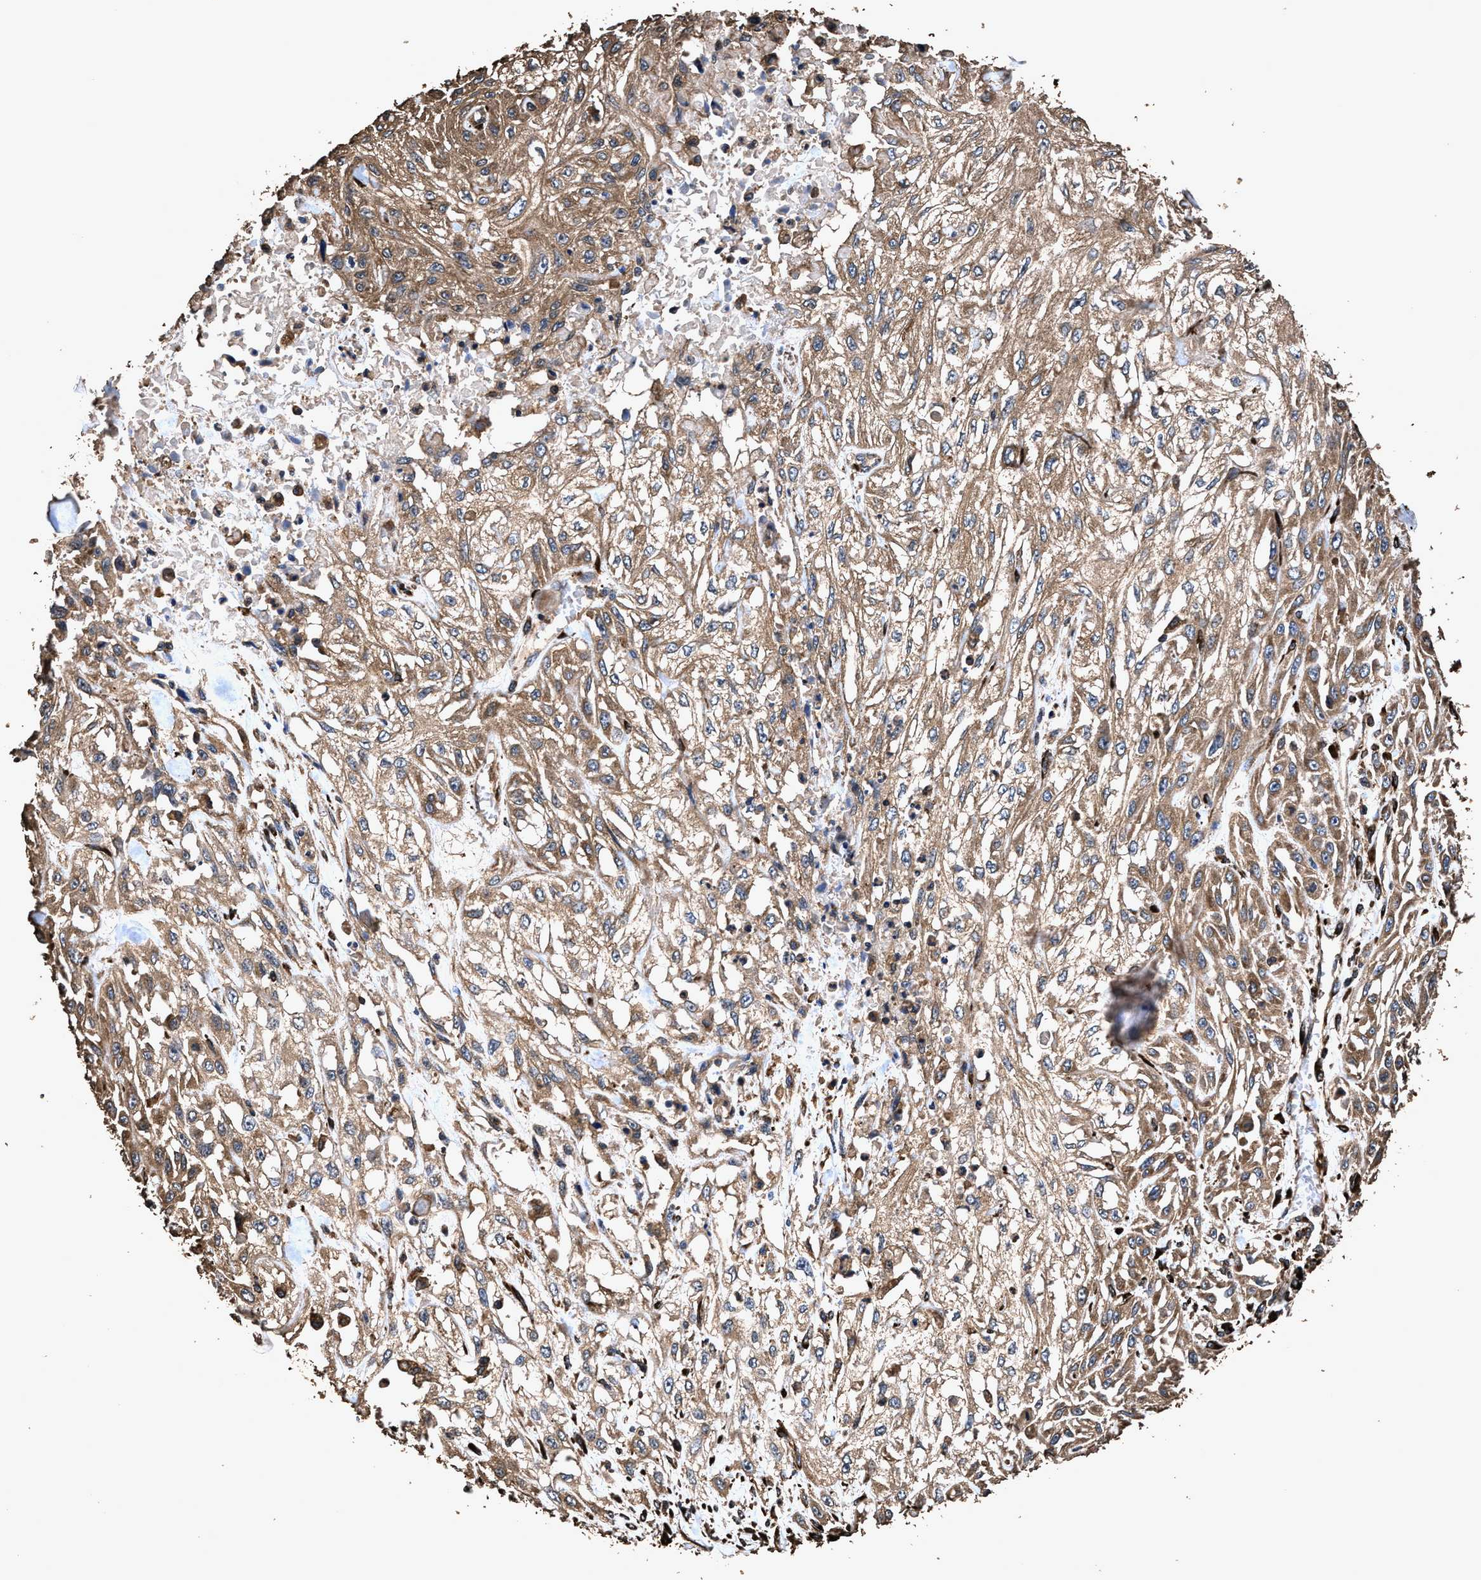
{"staining": {"intensity": "moderate", "quantity": ">75%", "location": "cytoplasmic/membranous"}, "tissue": "skin cancer", "cell_type": "Tumor cells", "image_type": "cancer", "snomed": [{"axis": "morphology", "description": "Squamous cell carcinoma, NOS"}, {"axis": "morphology", "description": "Squamous cell carcinoma, metastatic, NOS"}, {"axis": "topography", "description": "Skin"}, {"axis": "topography", "description": "Lymph node"}], "caption": "Skin cancer (squamous cell carcinoma) stained for a protein displays moderate cytoplasmic/membranous positivity in tumor cells.", "gene": "ZMYND19", "patient": {"sex": "male", "age": 75}}